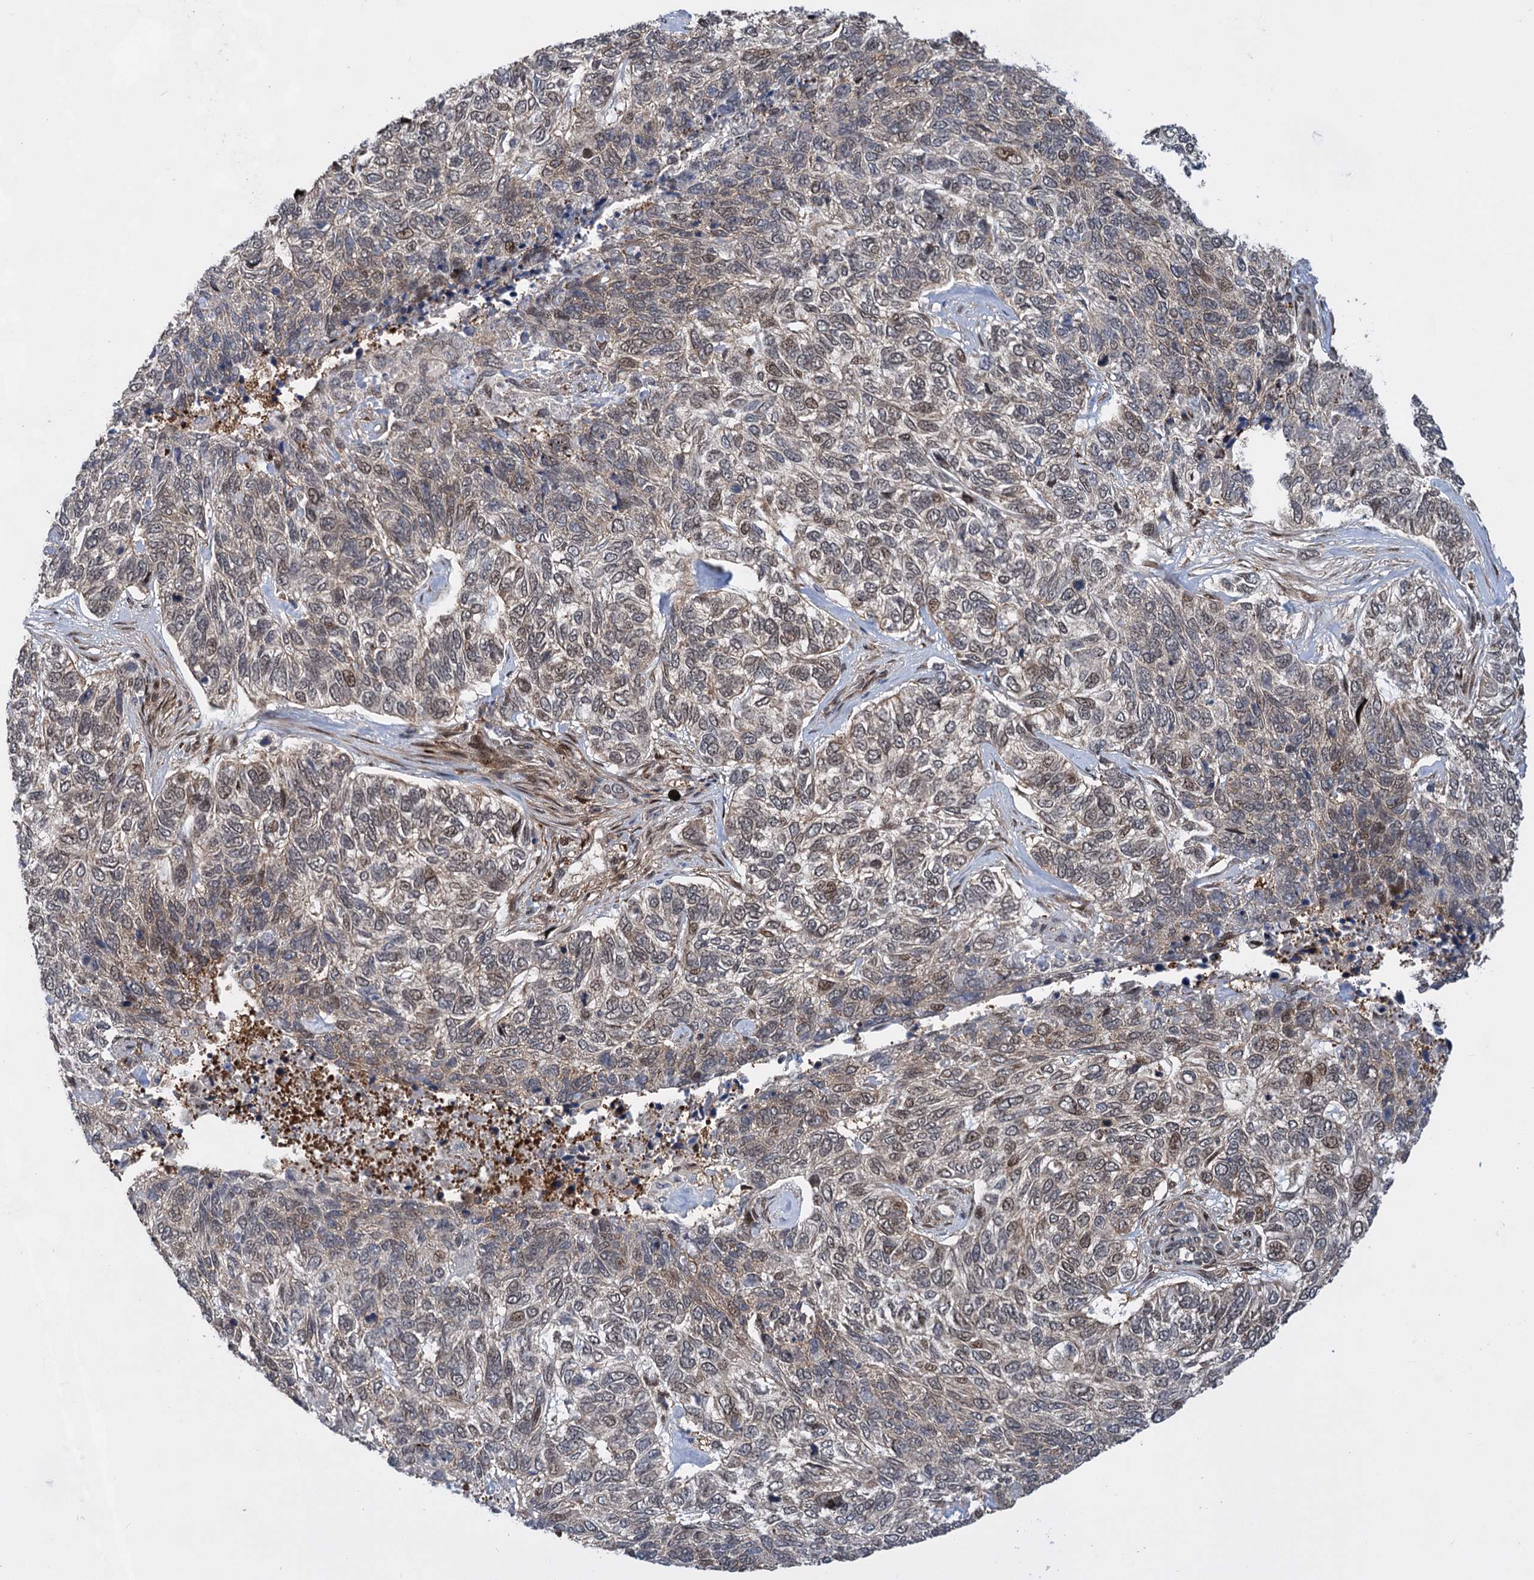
{"staining": {"intensity": "weak", "quantity": "25%-75%", "location": "nuclear"}, "tissue": "skin cancer", "cell_type": "Tumor cells", "image_type": "cancer", "snomed": [{"axis": "morphology", "description": "Basal cell carcinoma"}, {"axis": "topography", "description": "Skin"}], "caption": "Immunohistochemical staining of skin cancer reveals low levels of weak nuclear expression in approximately 25%-75% of tumor cells.", "gene": "GPBP1", "patient": {"sex": "female", "age": 65}}